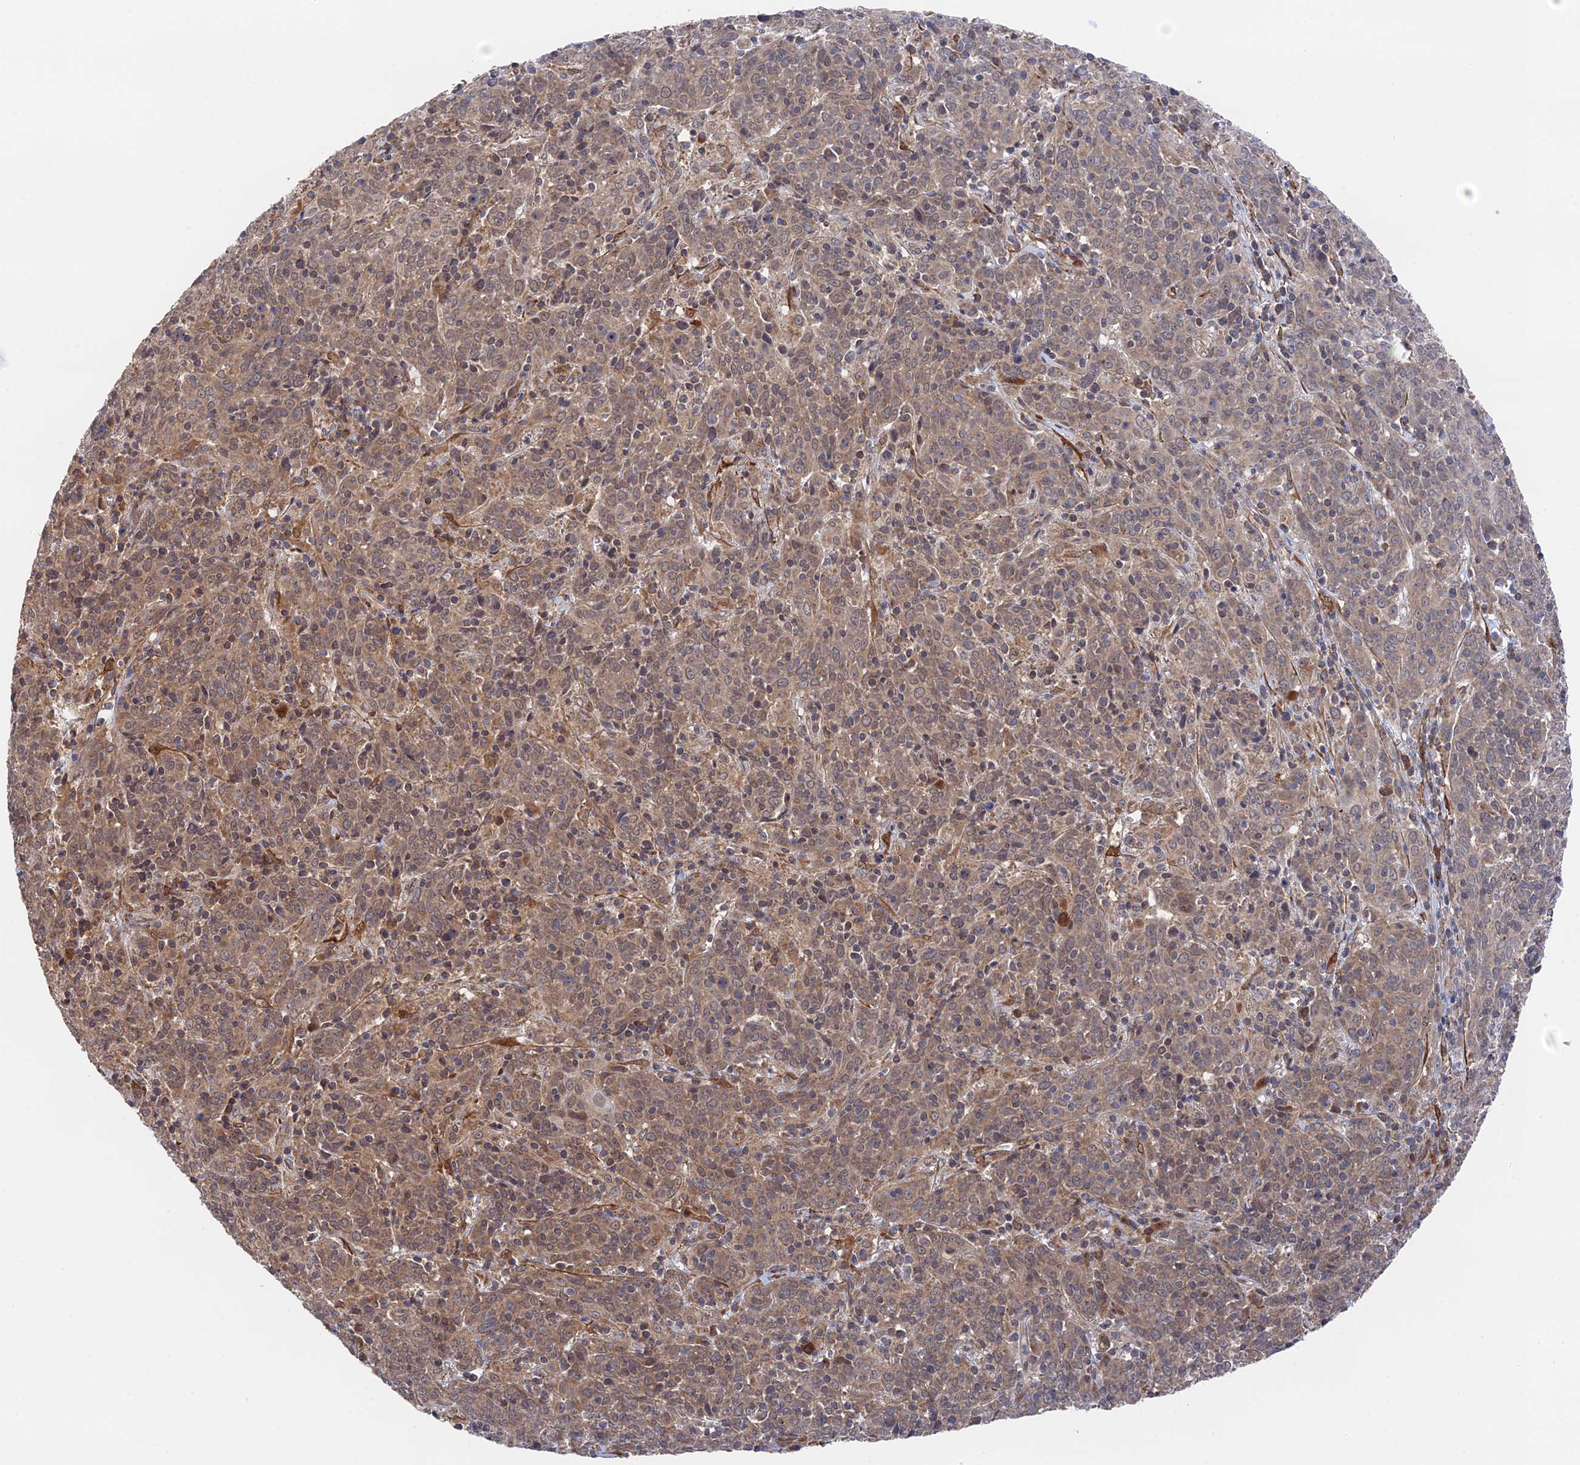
{"staining": {"intensity": "moderate", "quantity": ">75%", "location": "cytoplasmic/membranous"}, "tissue": "cervical cancer", "cell_type": "Tumor cells", "image_type": "cancer", "snomed": [{"axis": "morphology", "description": "Squamous cell carcinoma, NOS"}, {"axis": "topography", "description": "Cervix"}], "caption": "About >75% of tumor cells in human cervical cancer demonstrate moderate cytoplasmic/membranous protein expression as visualized by brown immunohistochemical staining.", "gene": "ZNF320", "patient": {"sex": "female", "age": 67}}